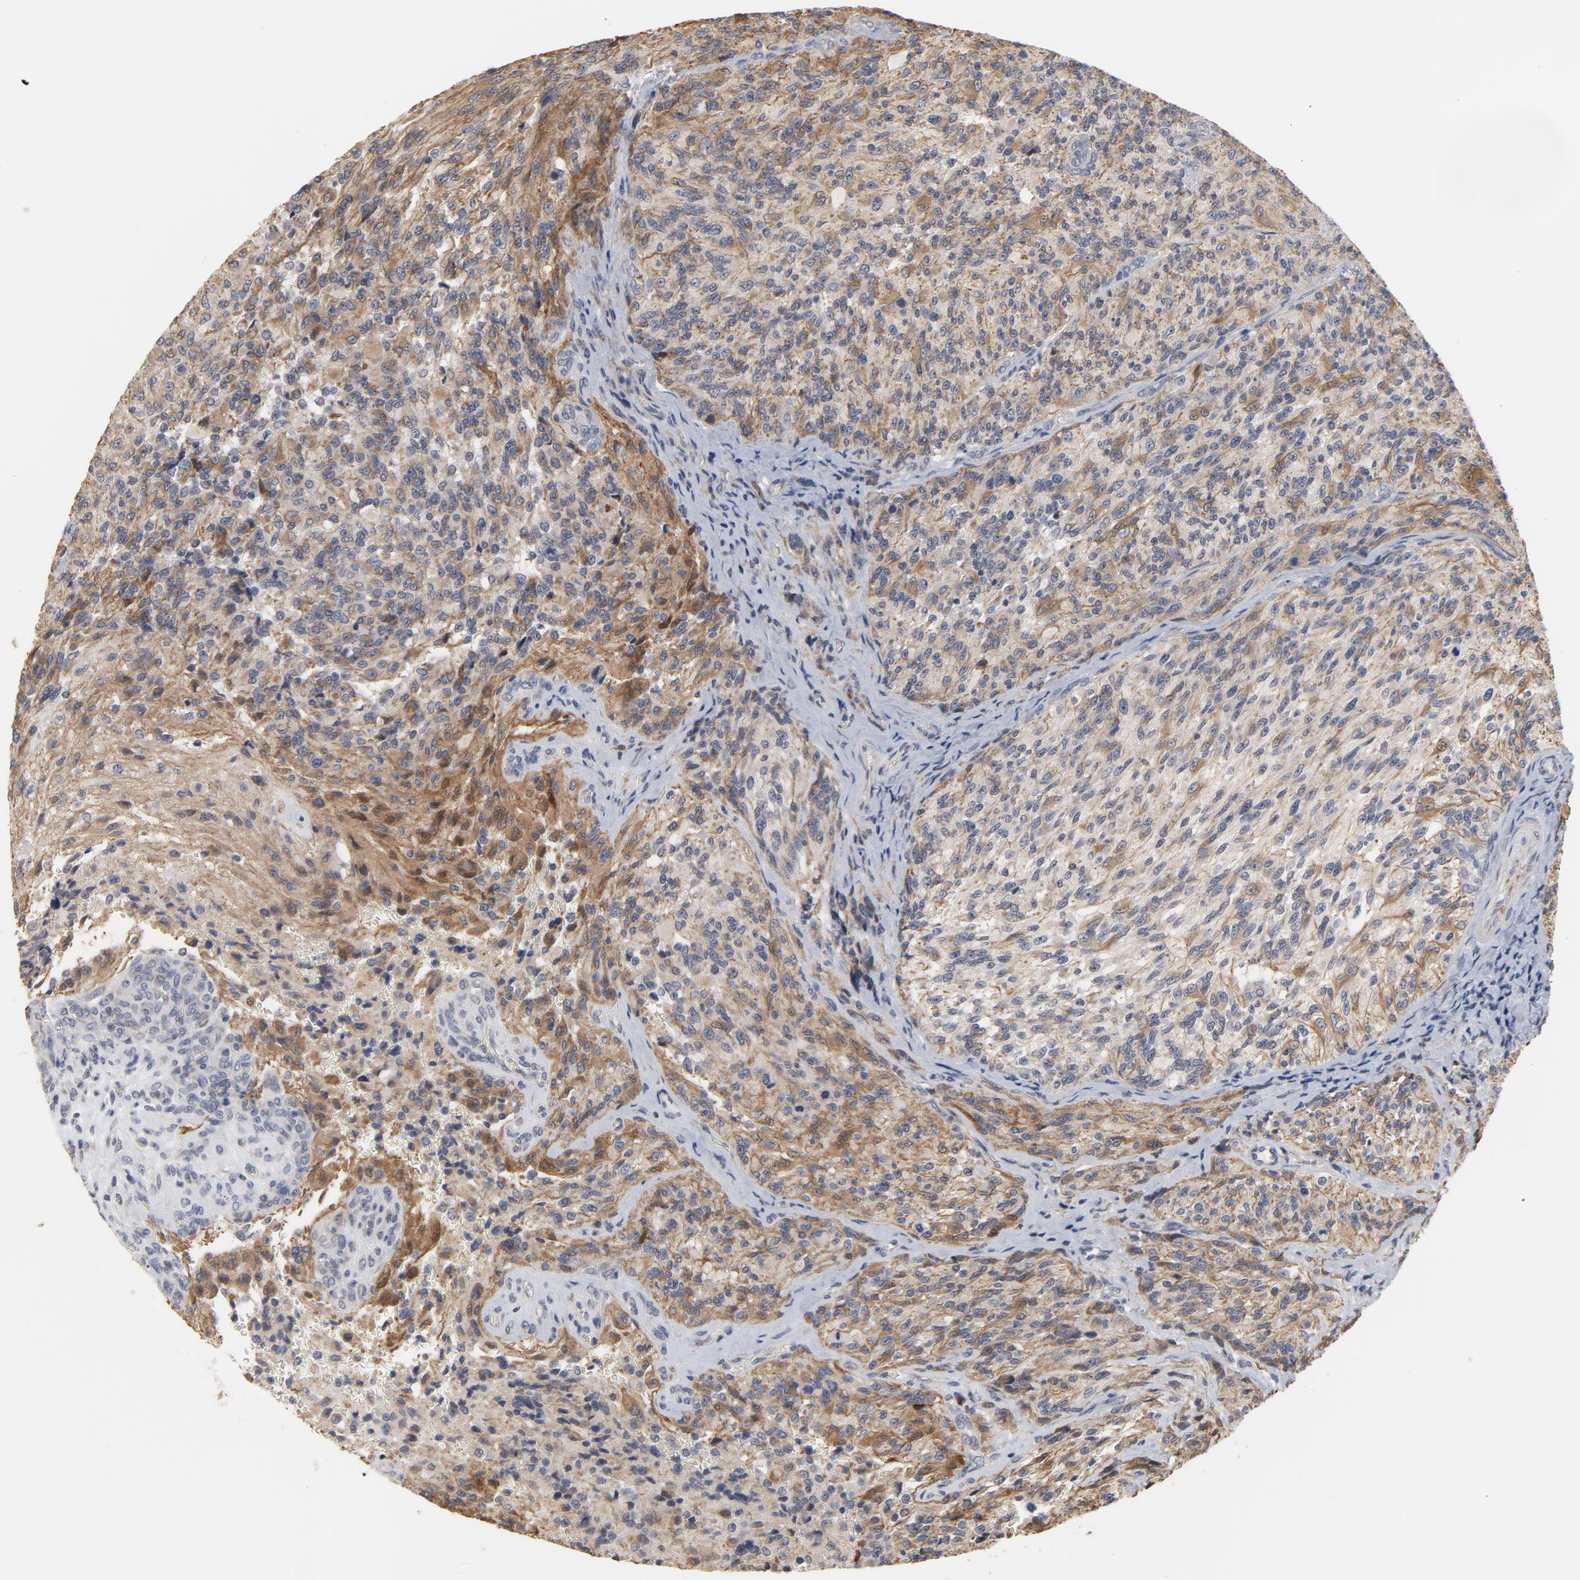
{"staining": {"intensity": "moderate", "quantity": "<25%", "location": "cytoplasmic/membranous"}, "tissue": "glioma", "cell_type": "Tumor cells", "image_type": "cancer", "snomed": [{"axis": "morphology", "description": "Normal tissue, NOS"}, {"axis": "morphology", "description": "Glioma, malignant, High grade"}, {"axis": "topography", "description": "Cerebral cortex"}], "caption": "An immunohistochemistry (IHC) histopathology image of tumor tissue is shown. Protein staining in brown highlights moderate cytoplasmic/membranous positivity in high-grade glioma (malignant) within tumor cells. The staining was performed using DAB (3,3'-diaminobenzidine), with brown indicating positive protein expression. Nuclei are stained blue with hematoxylin.", "gene": "PPP1R1B", "patient": {"sex": "male", "age": 56}}